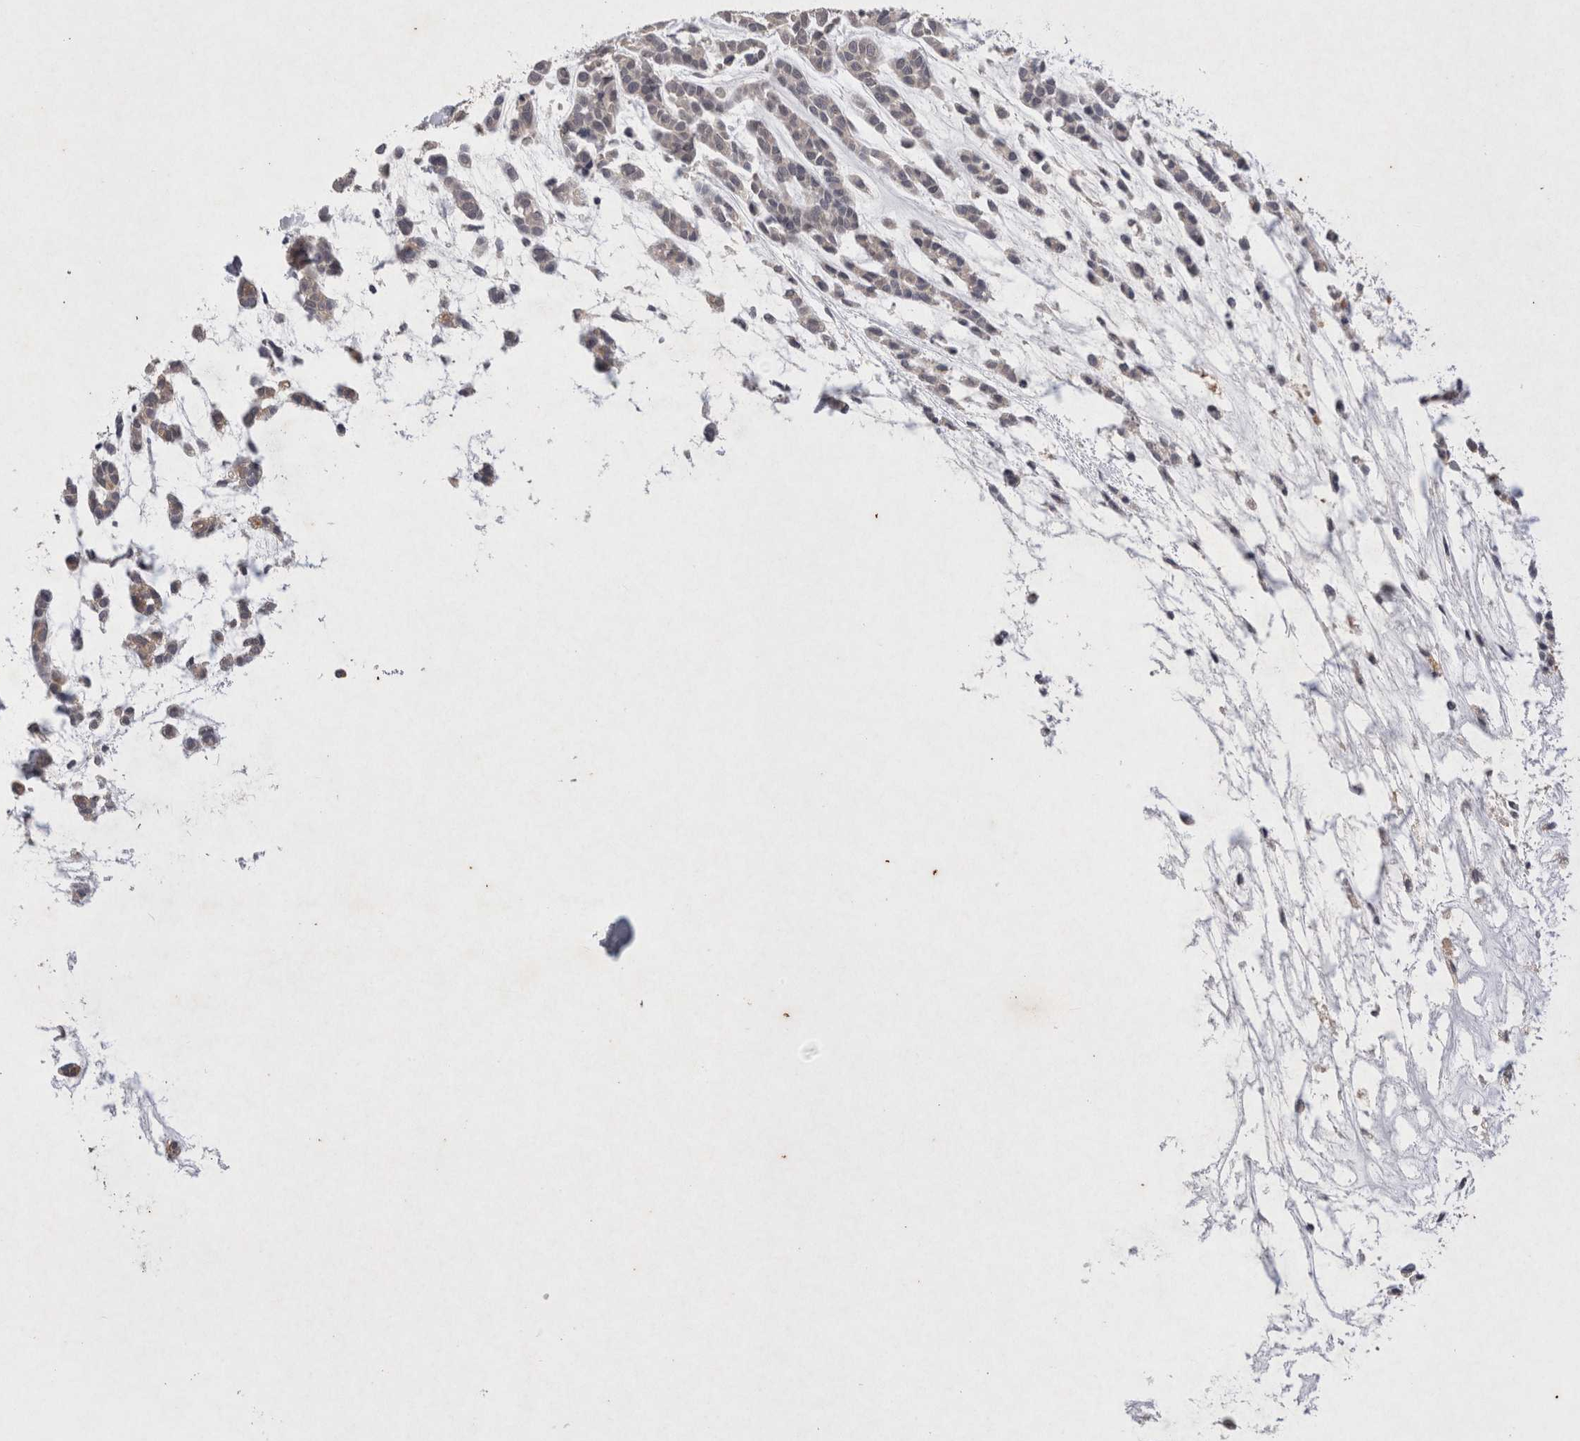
{"staining": {"intensity": "negative", "quantity": "none", "location": "none"}, "tissue": "head and neck cancer", "cell_type": "Tumor cells", "image_type": "cancer", "snomed": [{"axis": "morphology", "description": "Adenocarcinoma, NOS"}, {"axis": "morphology", "description": "Adenoma, NOS"}, {"axis": "topography", "description": "Head-Neck"}], "caption": "Immunohistochemistry (IHC) photomicrograph of human head and neck cancer stained for a protein (brown), which displays no positivity in tumor cells.", "gene": "RASSF3", "patient": {"sex": "female", "age": 55}}